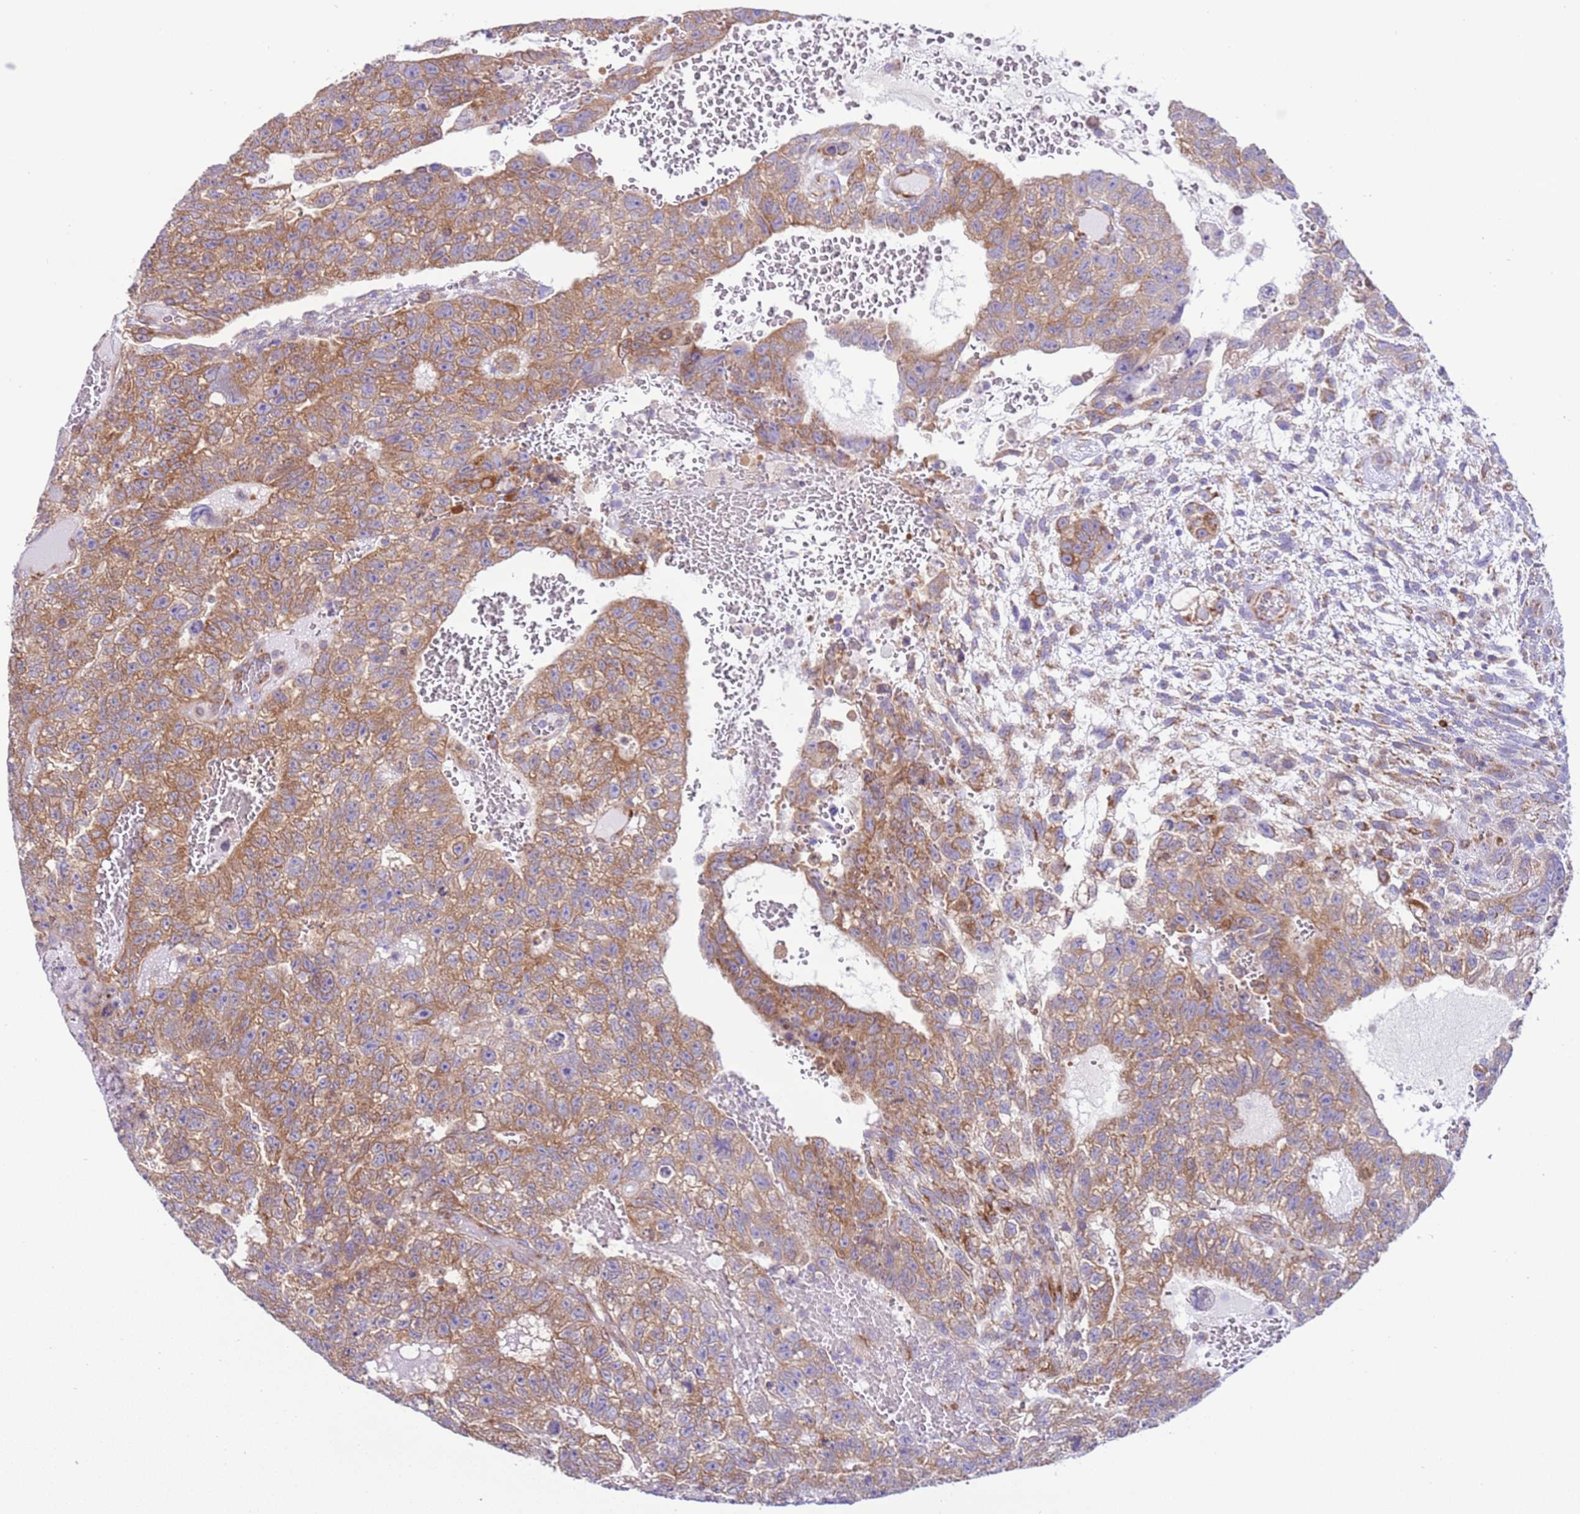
{"staining": {"intensity": "moderate", "quantity": ">75%", "location": "cytoplasmic/membranous"}, "tissue": "testis cancer", "cell_type": "Tumor cells", "image_type": "cancer", "snomed": [{"axis": "morphology", "description": "Carcinoma, Embryonal, NOS"}, {"axis": "topography", "description": "Testis"}], "caption": "An image of embryonal carcinoma (testis) stained for a protein demonstrates moderate cytoplasmic/membranous brown staining in tumor cells.", "gene": "VARS1", "patient": {"sex": "male", "age": 26}}